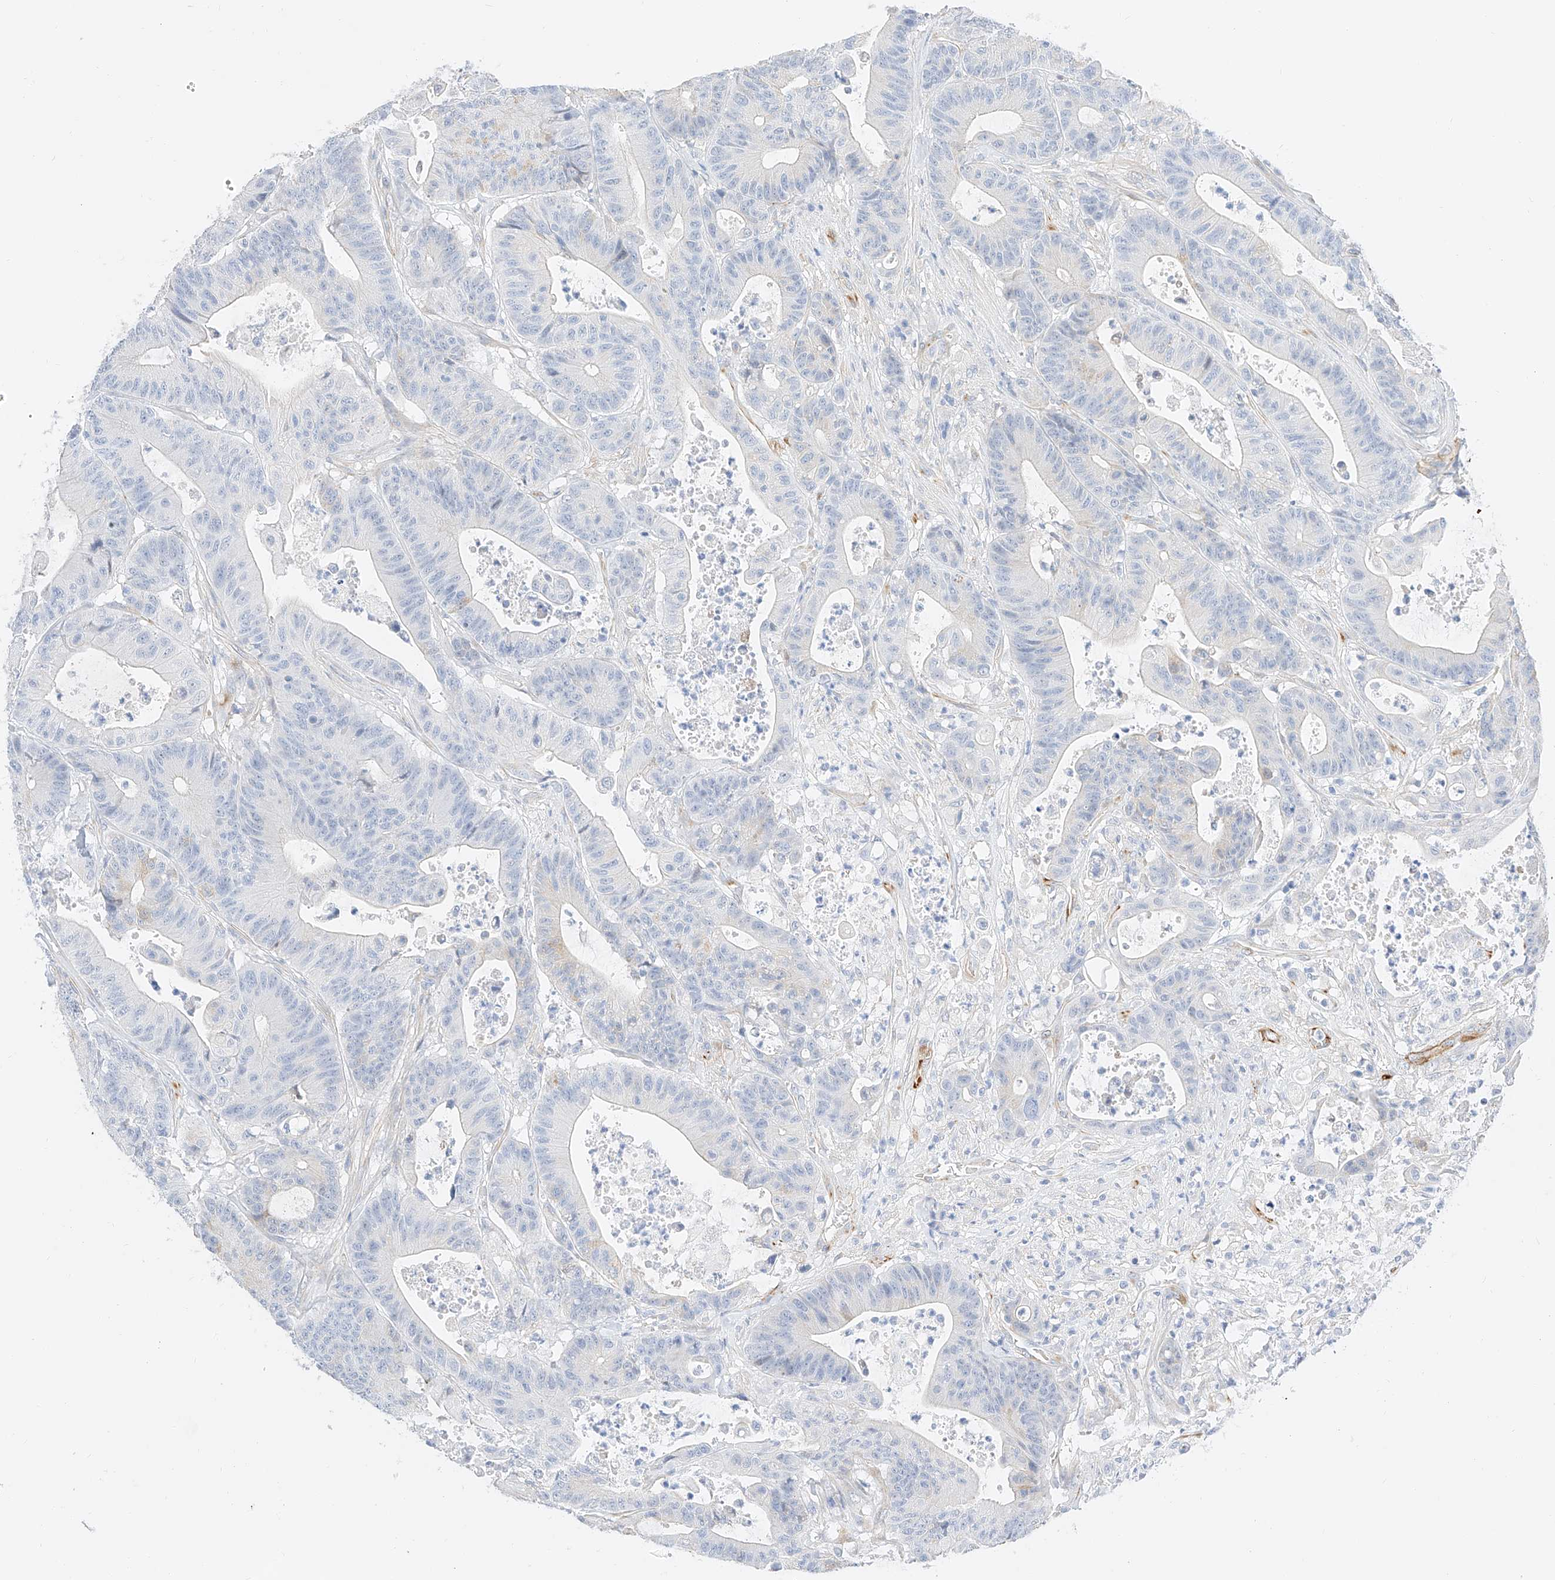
{"staining": {"intensity": "negative", "quantity": "none", "location": "none"}, "tissue": "colorectal cancer", "cell_type": "Tumor cells", "image_type": "cancer", "snomed": [{"axis": "morphology", "description": "Adenocarcinoma, NOS"}, {"axis": "topography", "description": "Colon"}], "caption": "The image shows no staining of tumor cells in colorectal cancer.", "gene": "CDCP2", "patient": {"sex": "female", "age": 84}}